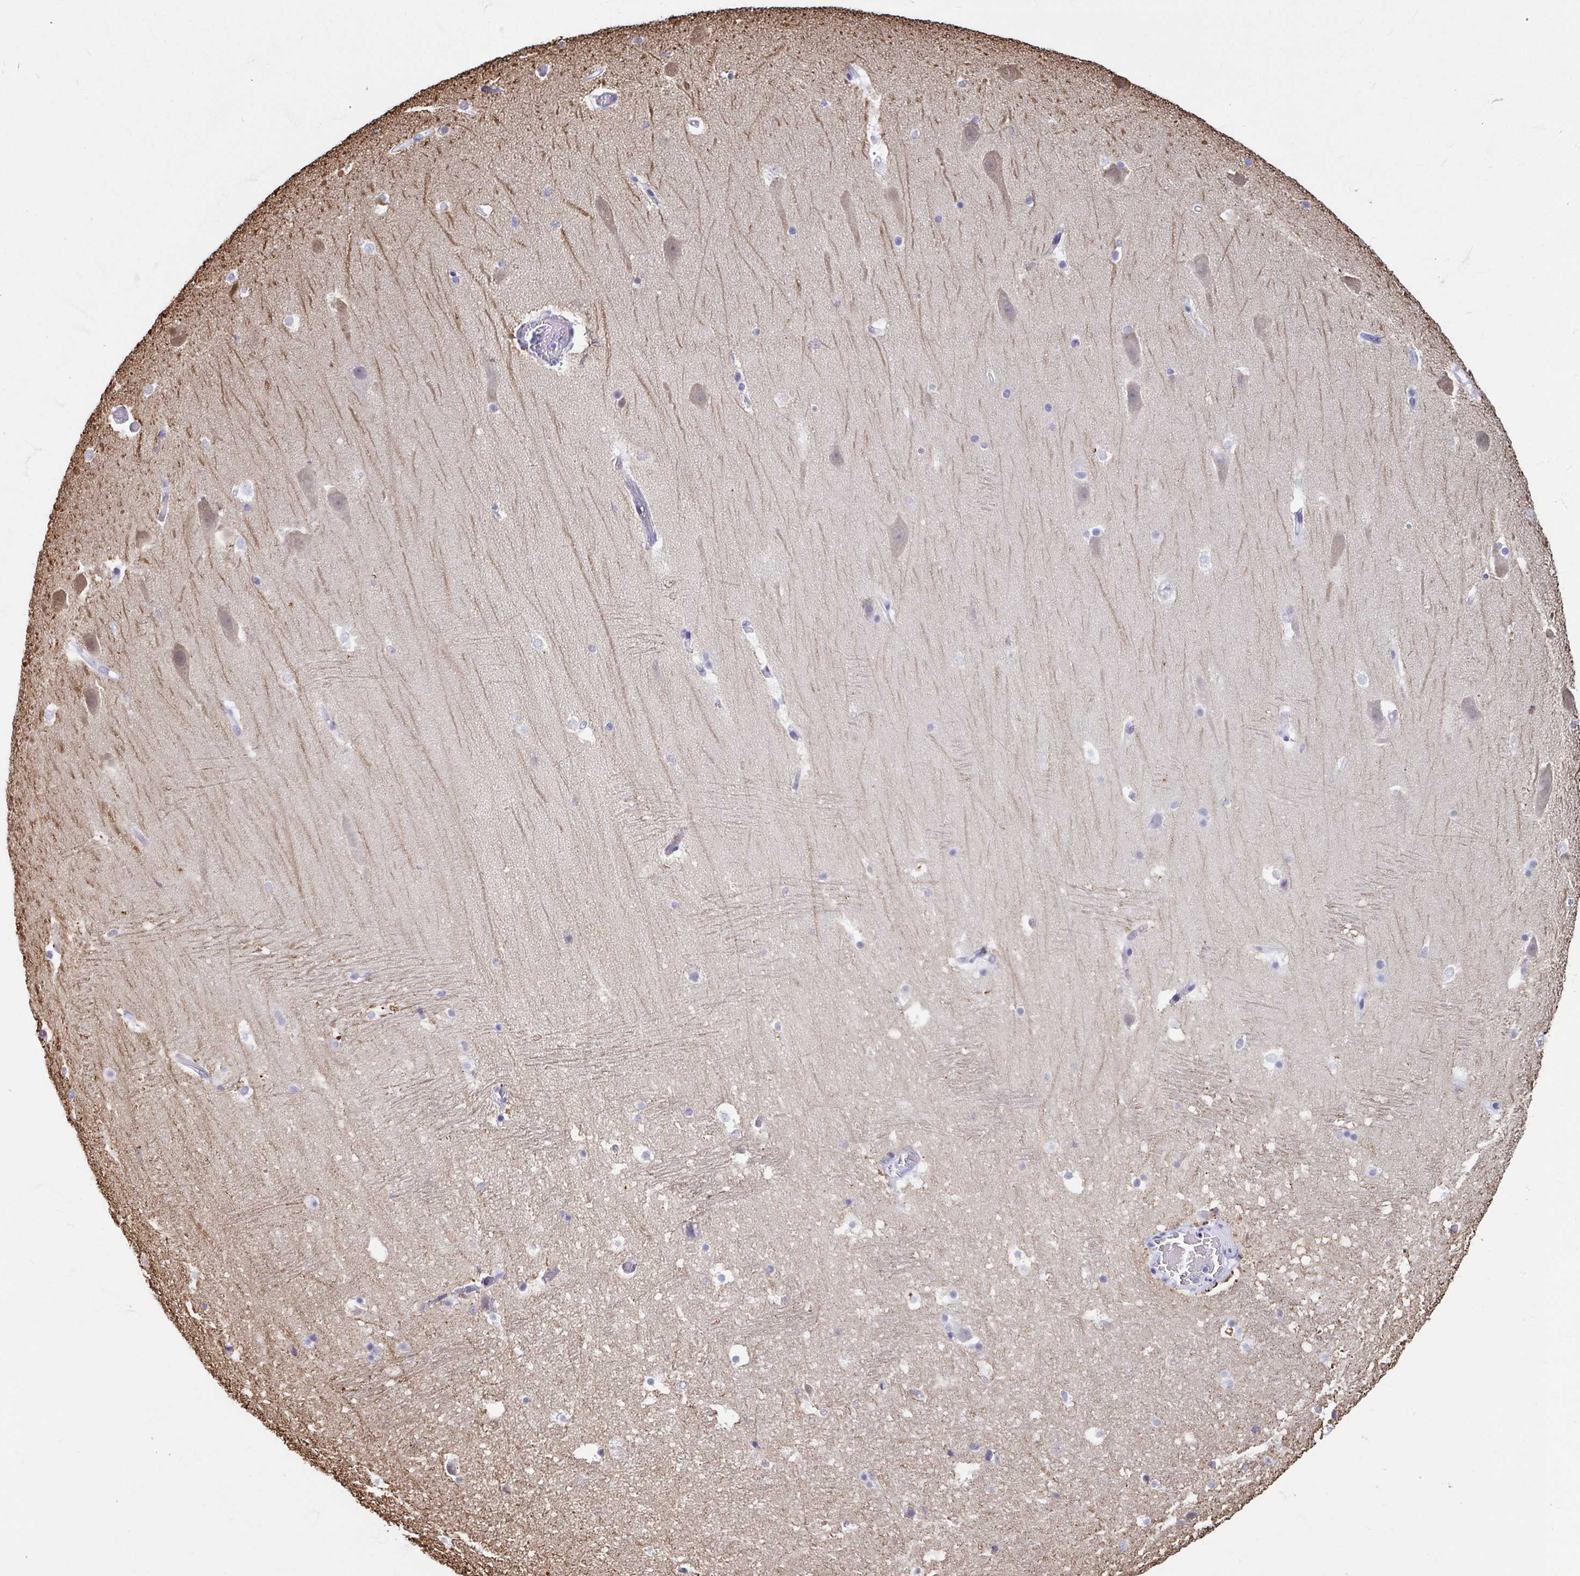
{"staining": {"intensity": "negative", "quantity": "none", "location": "none"}, "tissue": "hippocampus", "cell_type": "Glial cells", "image_type": "normal", "snomed": [{"axis": "morphology", "description": "Normal tissue, NOS"}, {"axis": "topography", "description": "Hippocampus"}], "caption": "This image is of unremarkable hippocampus stained with immunohistochemistry (IHC) to label a protein in brown with the nuclei are counter-stained blue. There is no positivity in glial cells. (DAB (3,3'-diaminobenzidine) immunohistochemistry with hematoxylin counter stain).", "gene": "TCEAL3", "patient": {"sex": "male", "age": 26}}